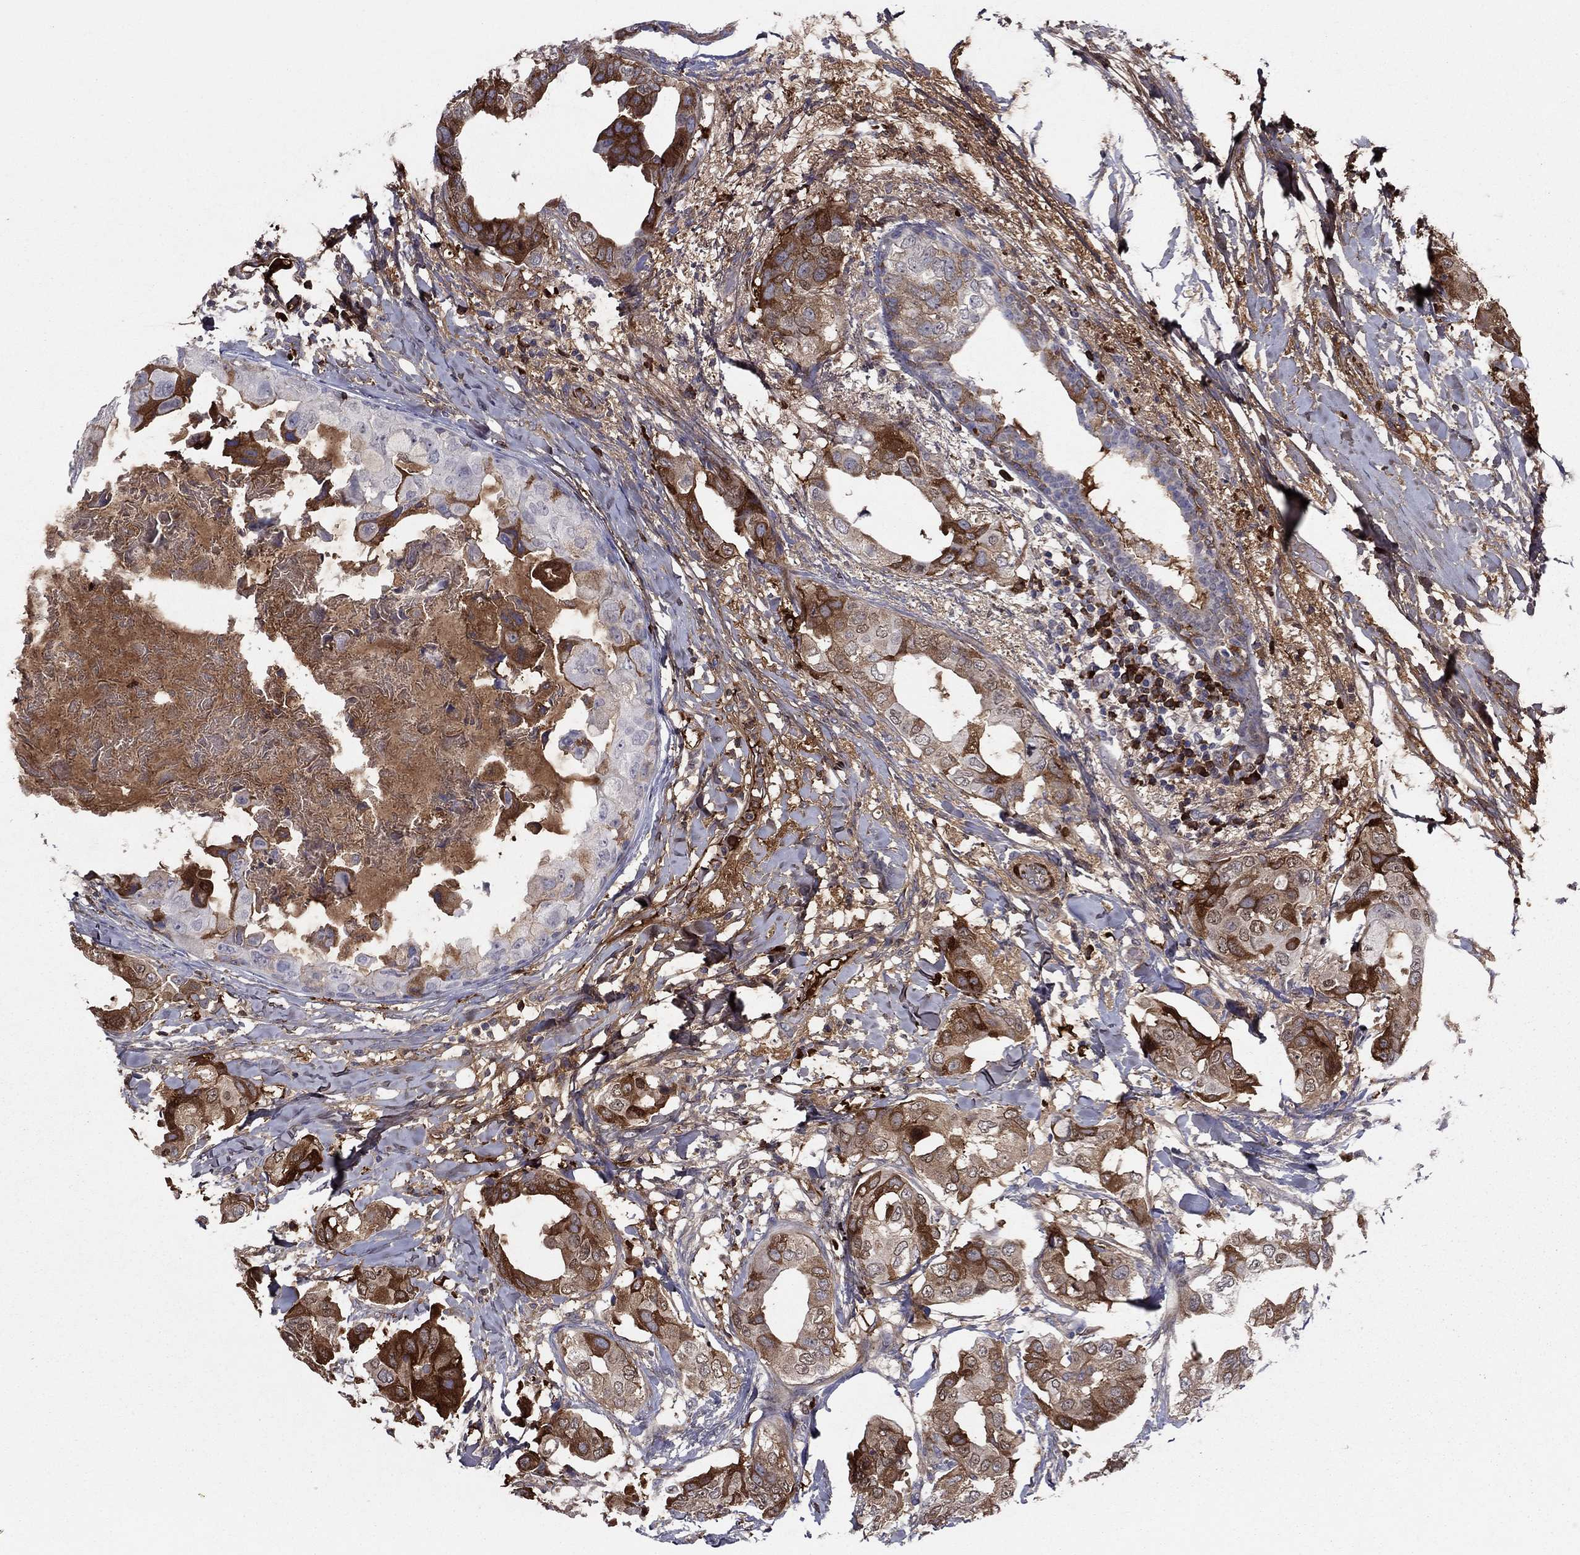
{"staining": {"intensity": "strong", "quantity": "25%-75%", "location": "cytoplasmic/membranous"}, "tissue": "breast cancer", "cell_type": "Tumor cells", "image_type": "cancer", "snomed": [{"axis": "morphology", "description": "Normal tissue, NOS"}, {"axis": "morphology", "description": "Duct carcinoma"}, {"axis": "topography", "description": "Breast"}], "caption": "Protein expression analysis of breast cancer (intraductal carcinoma) exhibits strong cytoplasmic/membranous staining in approximately 25%-75% of tumor cells.", "gene": "HPX", "patient": {"sex": "female", "age": 40}}